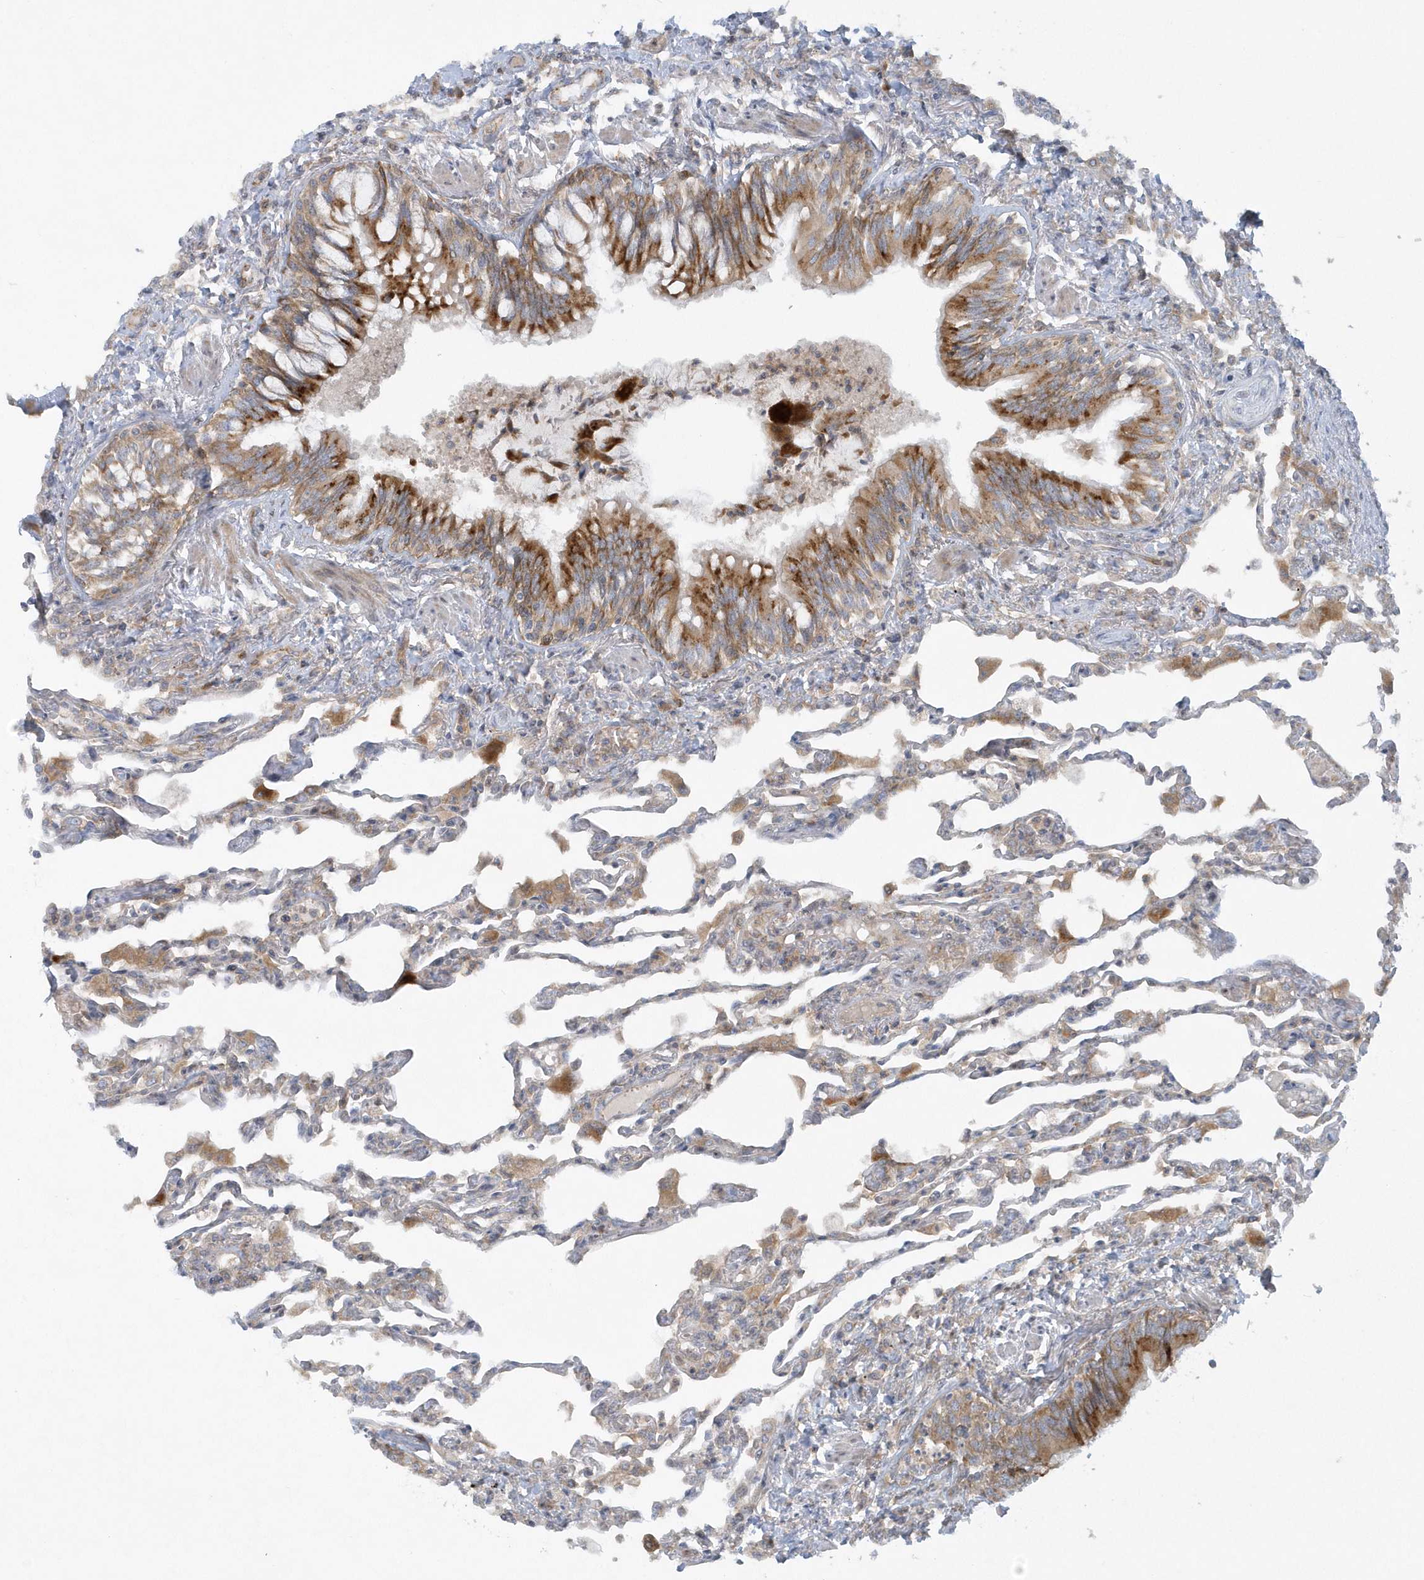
{"staining": {"intensity": "moderate", "quantity": "<25%", "location": "cytoplasmic/membranous"}, "tissue": "lung", "cell_type": "Alveolar cells", "image_type": "normal", "snomed": [{"axis": "morphology", "description": "Normal tissue, NOS"}, {"axis": "topography", "description": "Bronchus"}, {"axis": "topography", "description": "Lung"}], "caption": "An image showing moderate cytoplasmic/membranous positivity in approximately <25% of alveolar cells in normal lung, as visualized by brown immunohistochemical staining.", "gene": "CNOT10", "patient": {"sex": "female", "age": 49}}